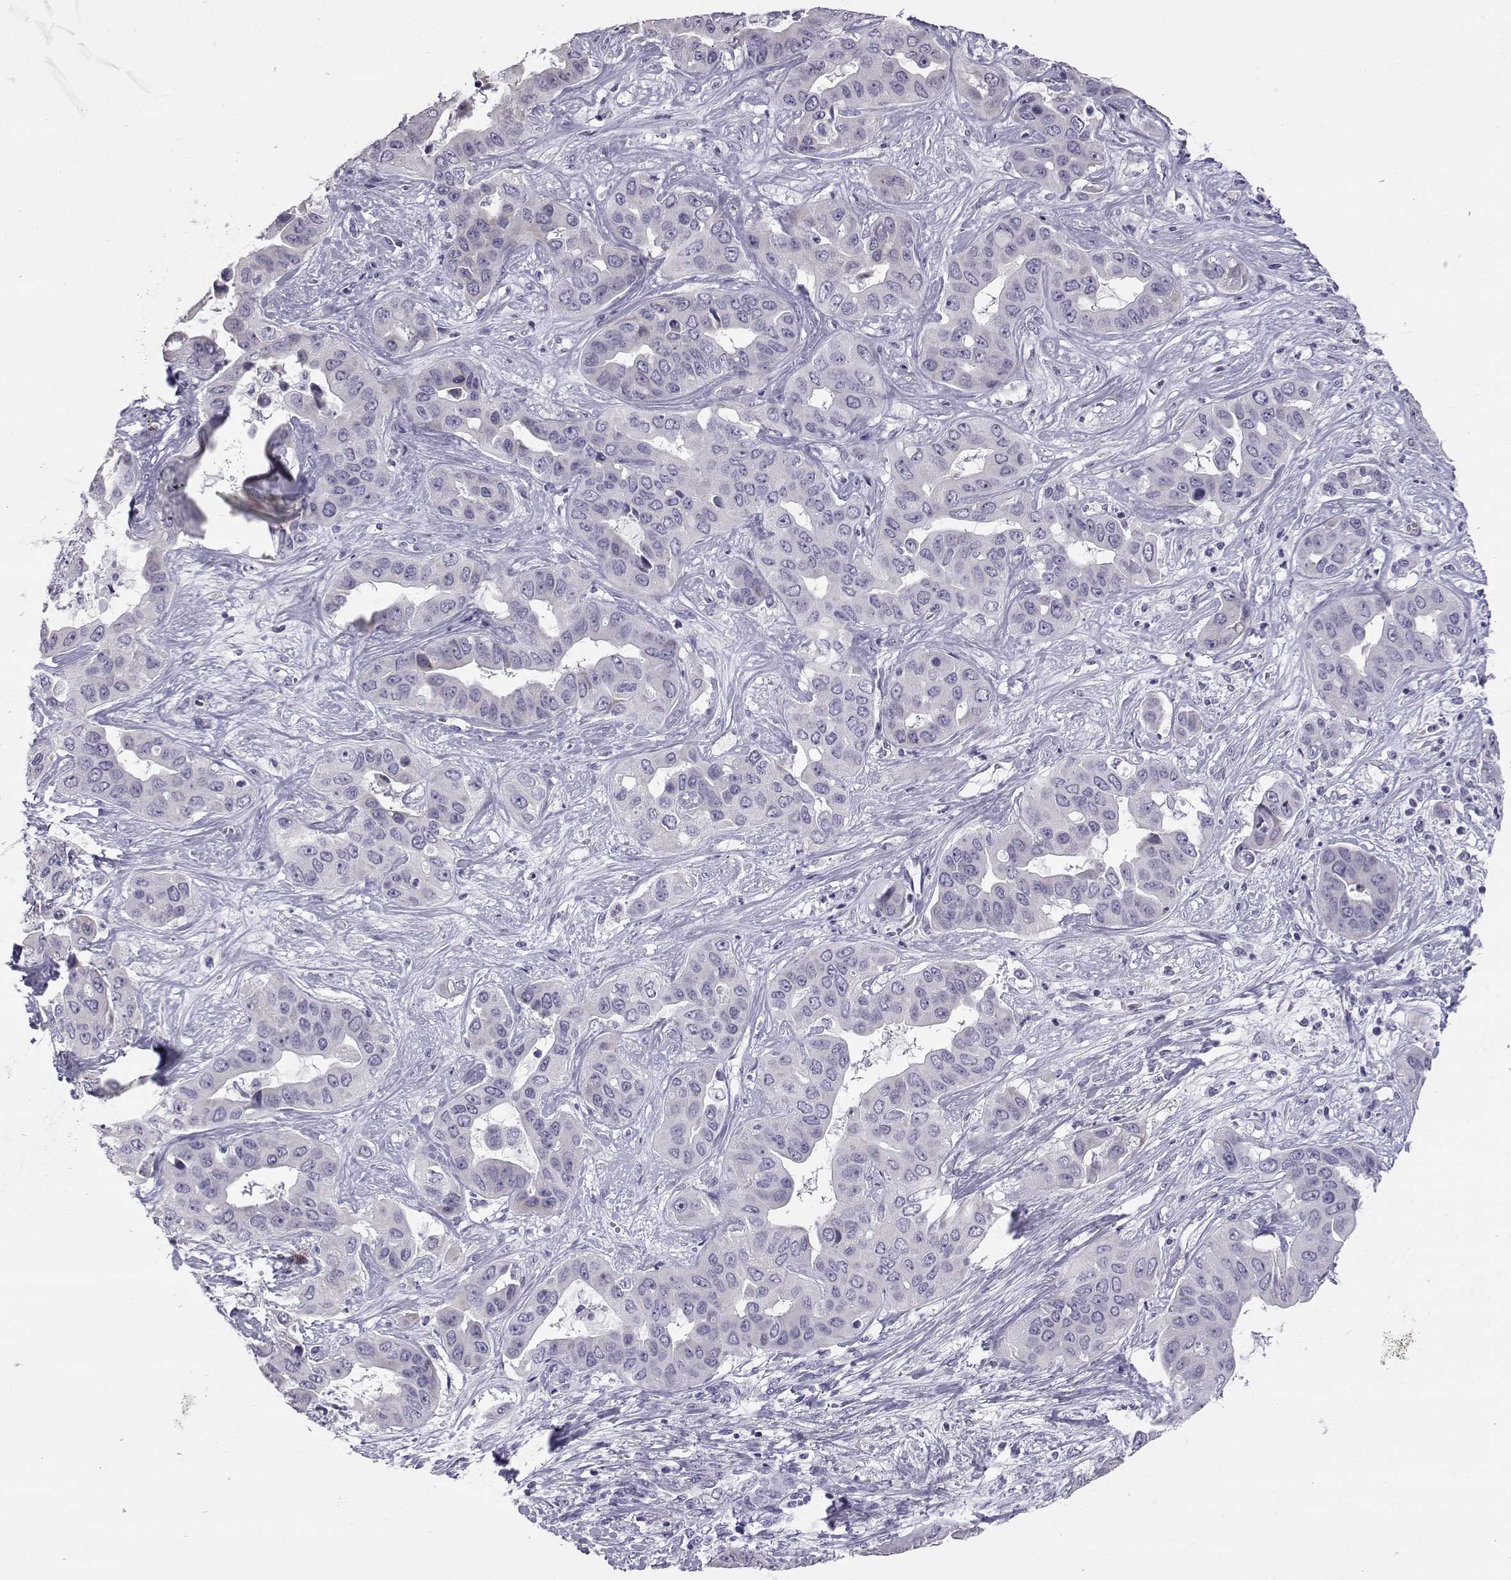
{"staining": {"intensity": "negative", "quantity": "none", "location": "none"}, "tissue": "liver cancer", "cell_type": "Tumor cells", "image_type": "cancer", "snomed": [{"axis": "morphology", "description": "Cholangiocarcinoma"}, {"axis": "topography", "description": "Liver"}], "caption": "Tumor cells show no significant protein expression in liver cancer.", "gene": "RNASE12", "patient": {"sex": "female", "age": 52}}